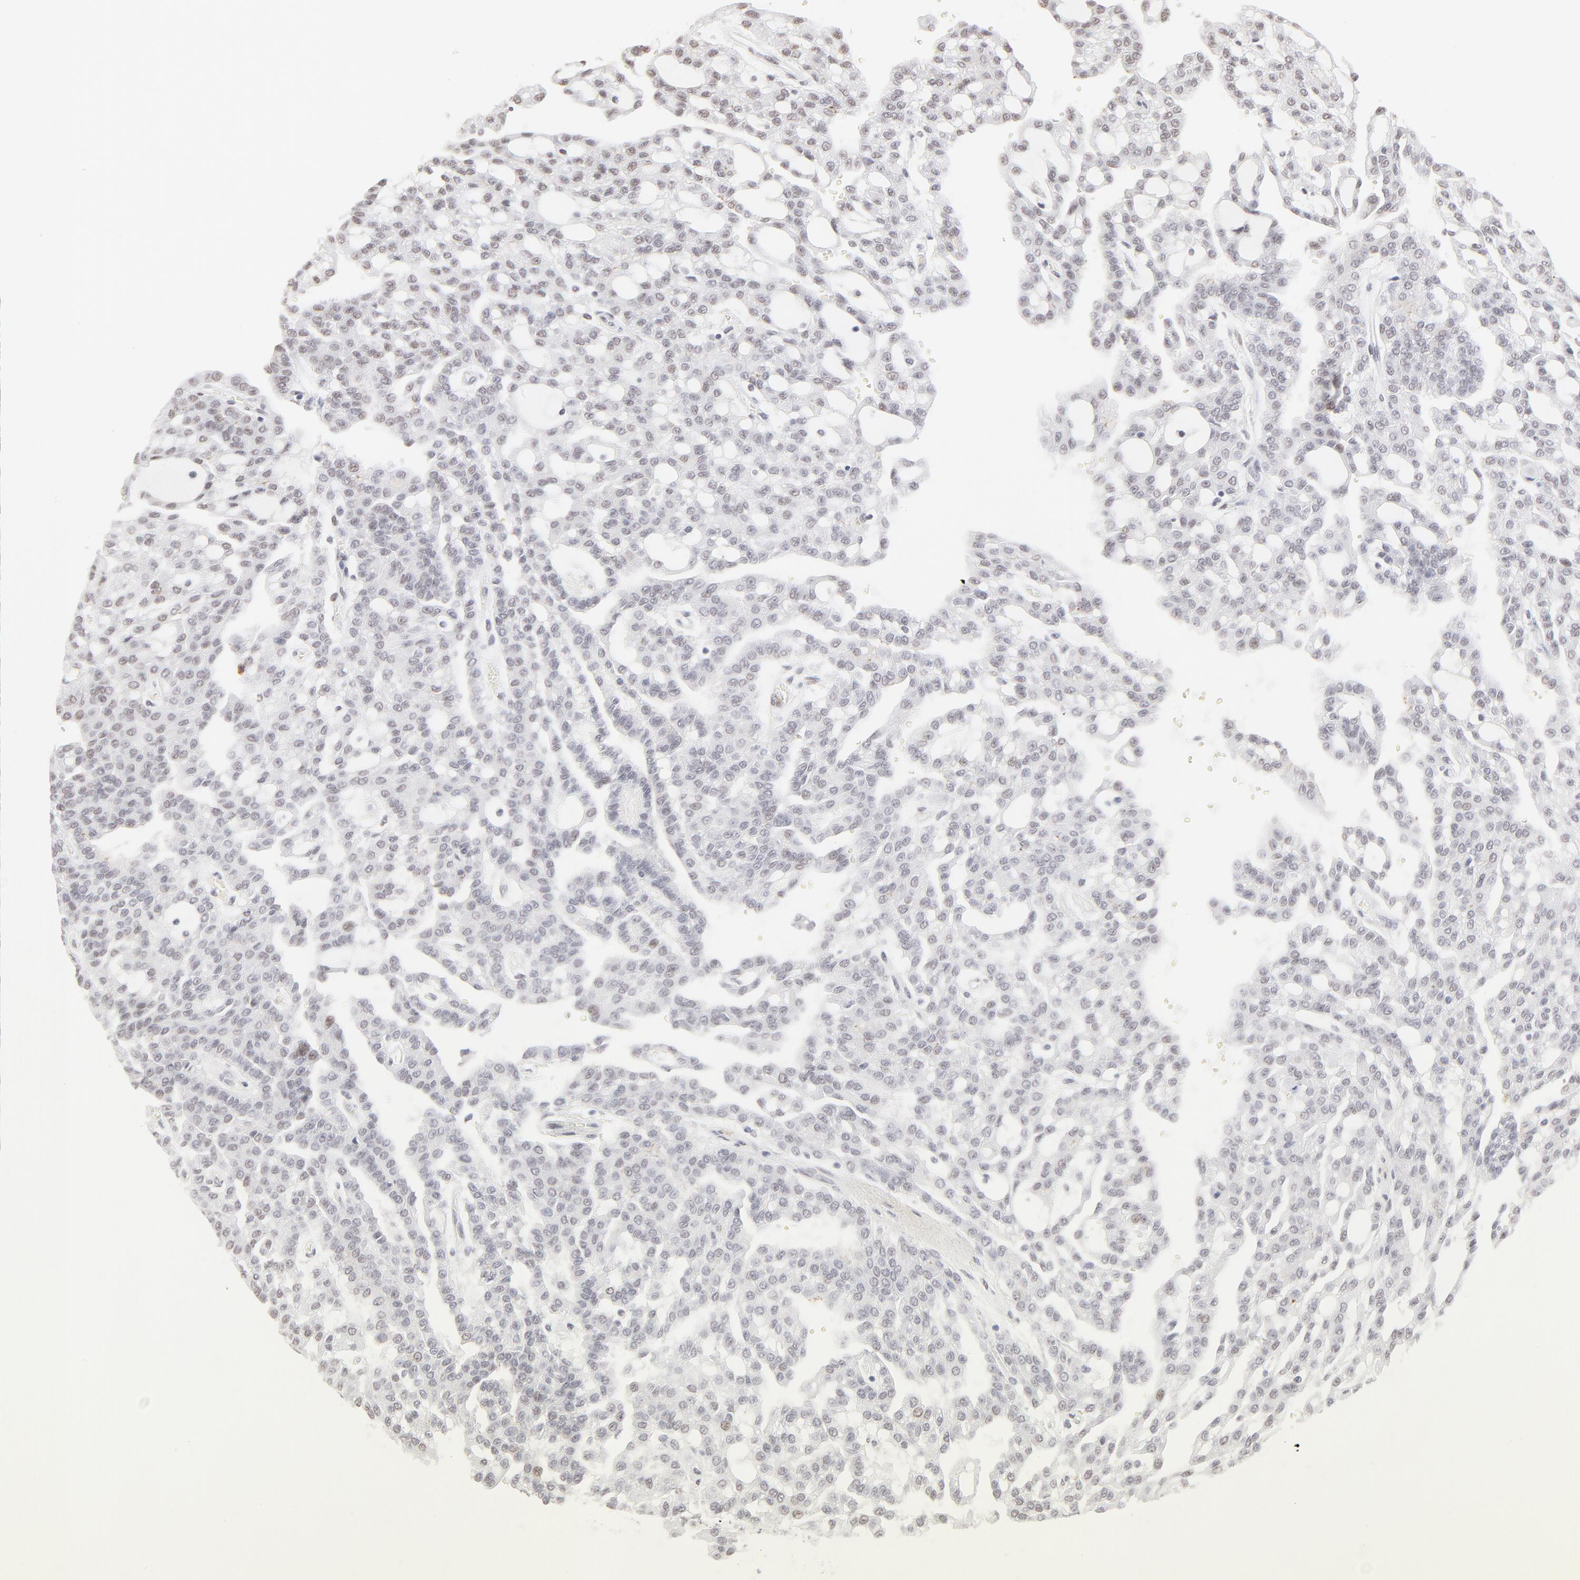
{"staining": {"intensity": "weak", "quantity": "<25%", "location": "nuclear"}, "tissue": "renal cancer", "cell_type": "Tumor cells", "image_type": "cancer", "snomed": [{"axis": "morphology", "description": "Adenocarcinoma, NOS"}, {"axis": "topography", "description": "Kidney"}], "caption": "IHC photomicrograph of human renal cancer stained for a protein (brown), which exhibits no positivity in tumor cells.", "gene": "PBX1", "patient": {"sex": "male", "age": 63}}